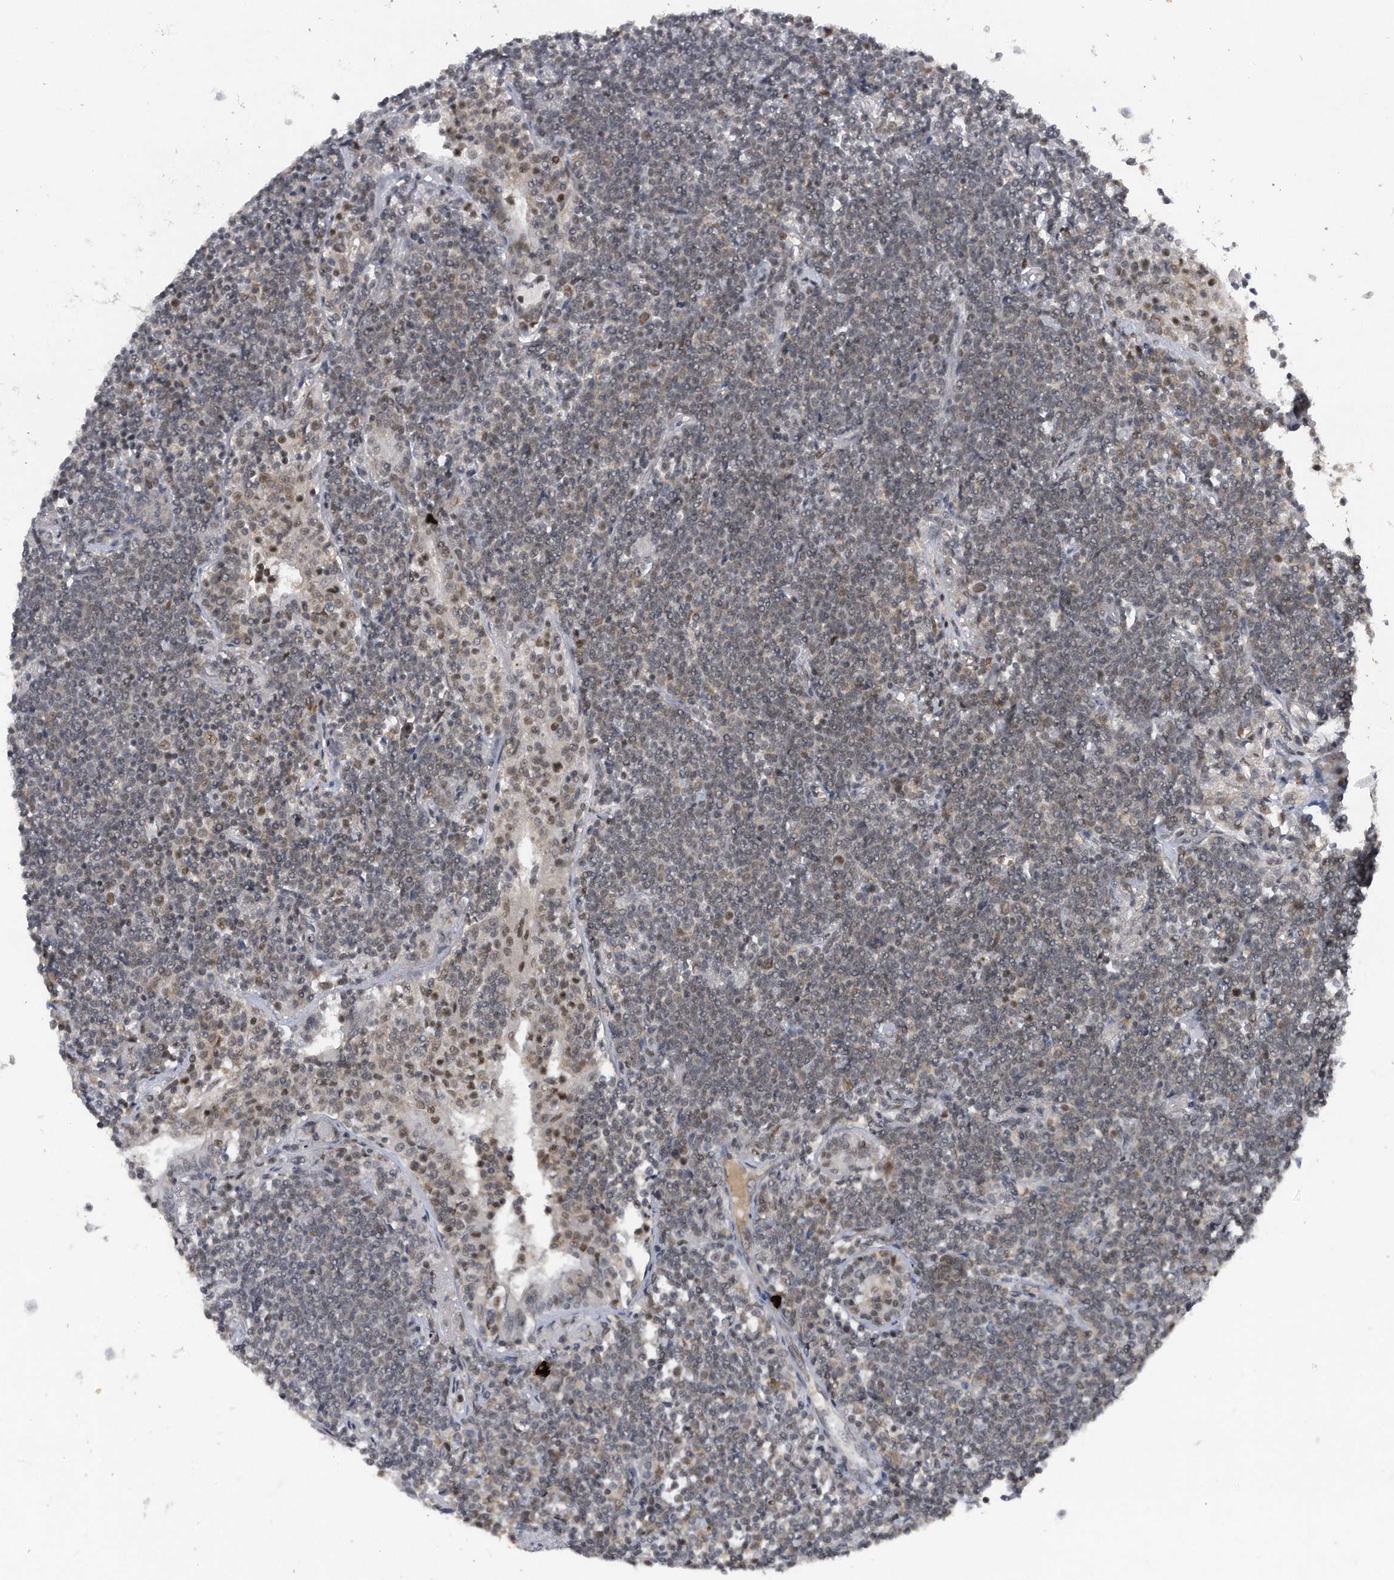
{"staining": {"intensity": "weak", "quantity": "<25%", "location": "nuclear"}, "tissue": "lymphoma", "cell_type": "Tumor cells", "image_type": "cancer", "snomed": [{"axis": "morphology", "description": "Malignant lymphoma, non-Hodgkin's type, Low grade"}, {"axis": "topography", "description": "Lung"}], "caption": "An image of lymphoma stained for a protein shows no brown staining in tumor cells.", "gene": "VIRMA", "patient": {"sex": "female", "age": 71}}